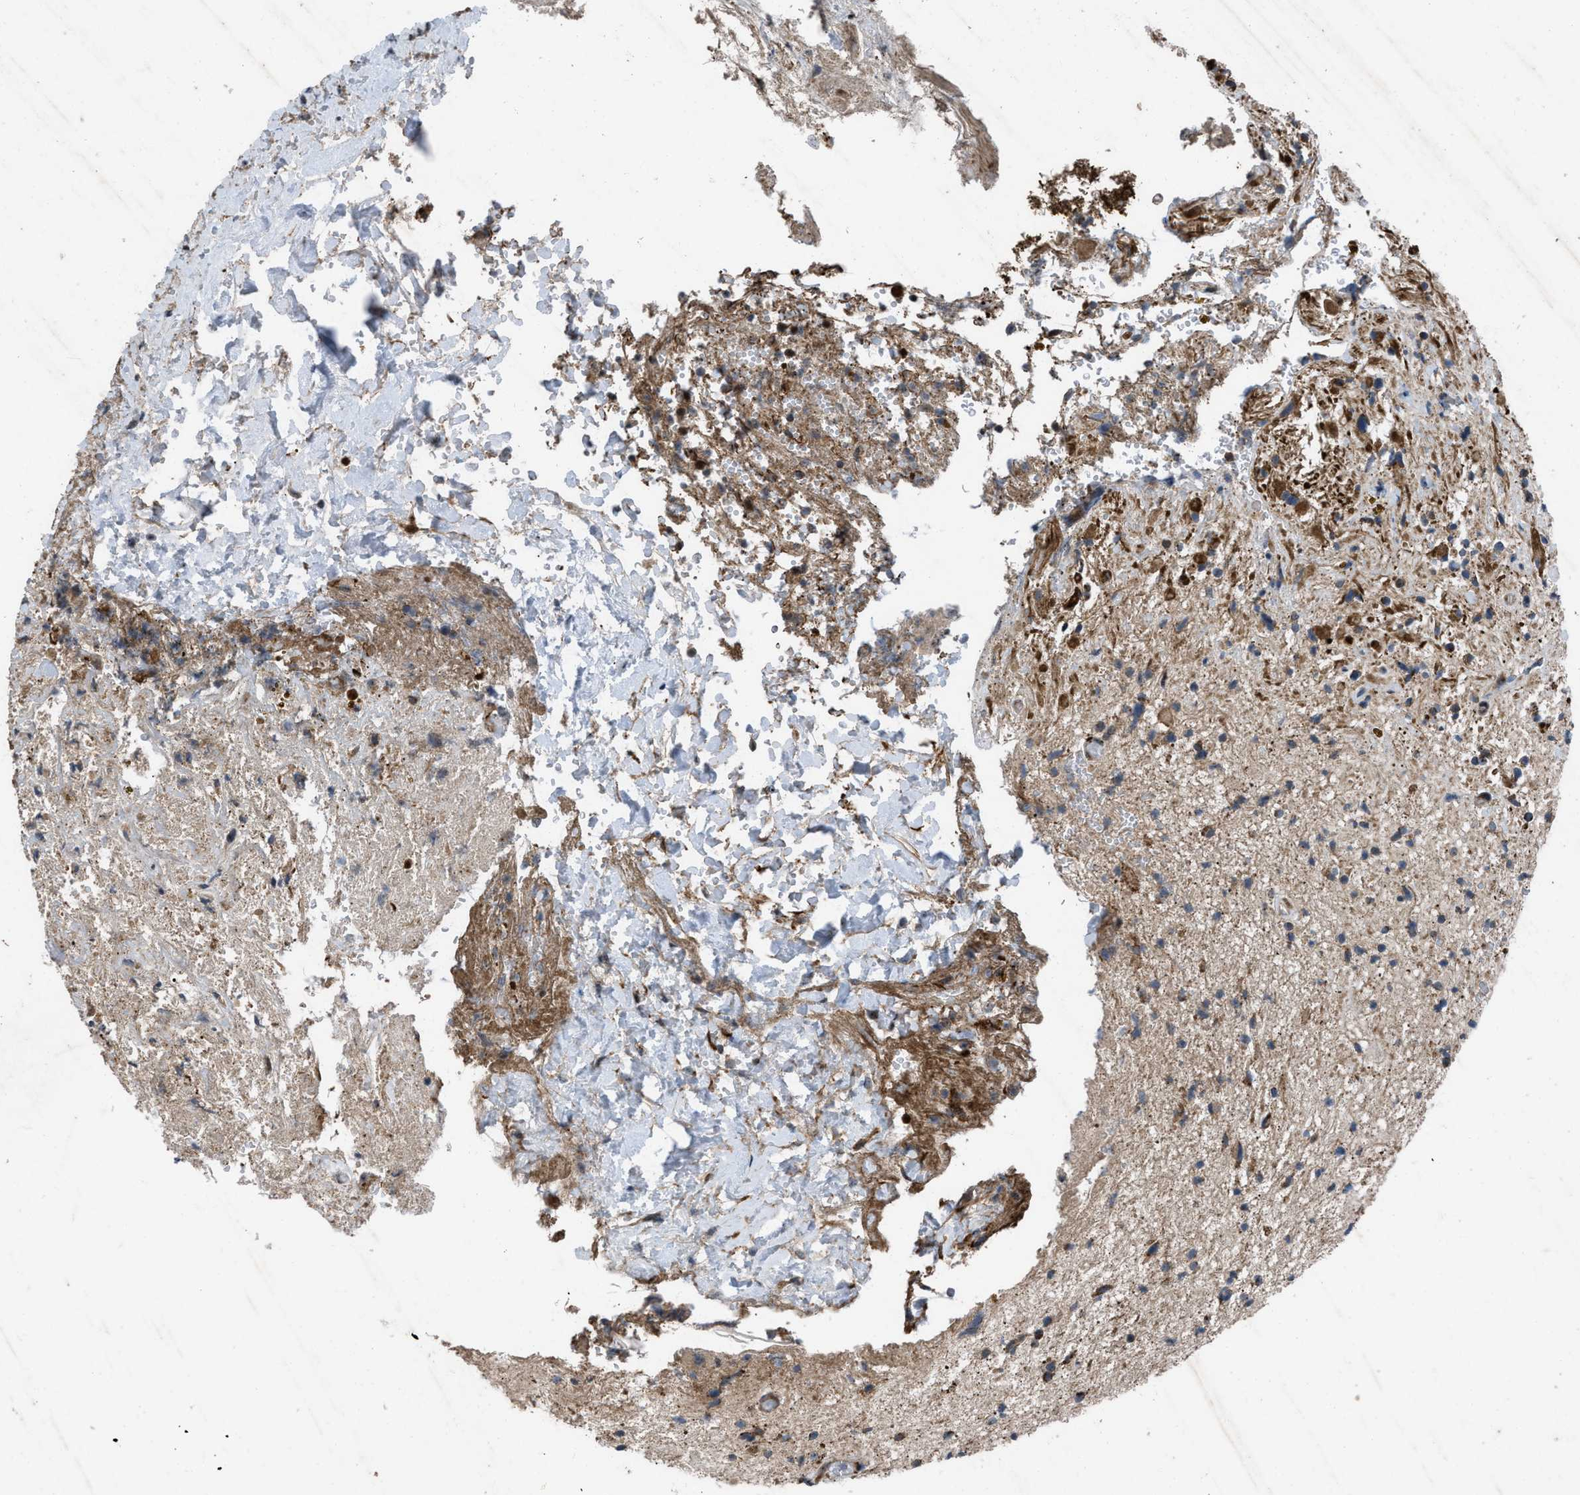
{"staining": {"intensity": "moderate", "quantity": ">75%", "location": "cytoplasmic/membranous"}, "tissue": "glioma", "cell_type": "Tumor cells", "image_type": "cancer", "snomed": [{"axis": "morphology", "description": "Glioma, malignant, High grade"}, {"axis": "topography", "description": "Brain"}], "caption": "Immunohistochemistry of glioma displays medium levels of moderate cytoplasmic/membranous positivity in approximately >75% of tumor cells. (DAB IHC, brown staining for protein, blue staining for nuclei).", "gene": "AP3M2", "patient": {"sex": "male", "age": 33}}